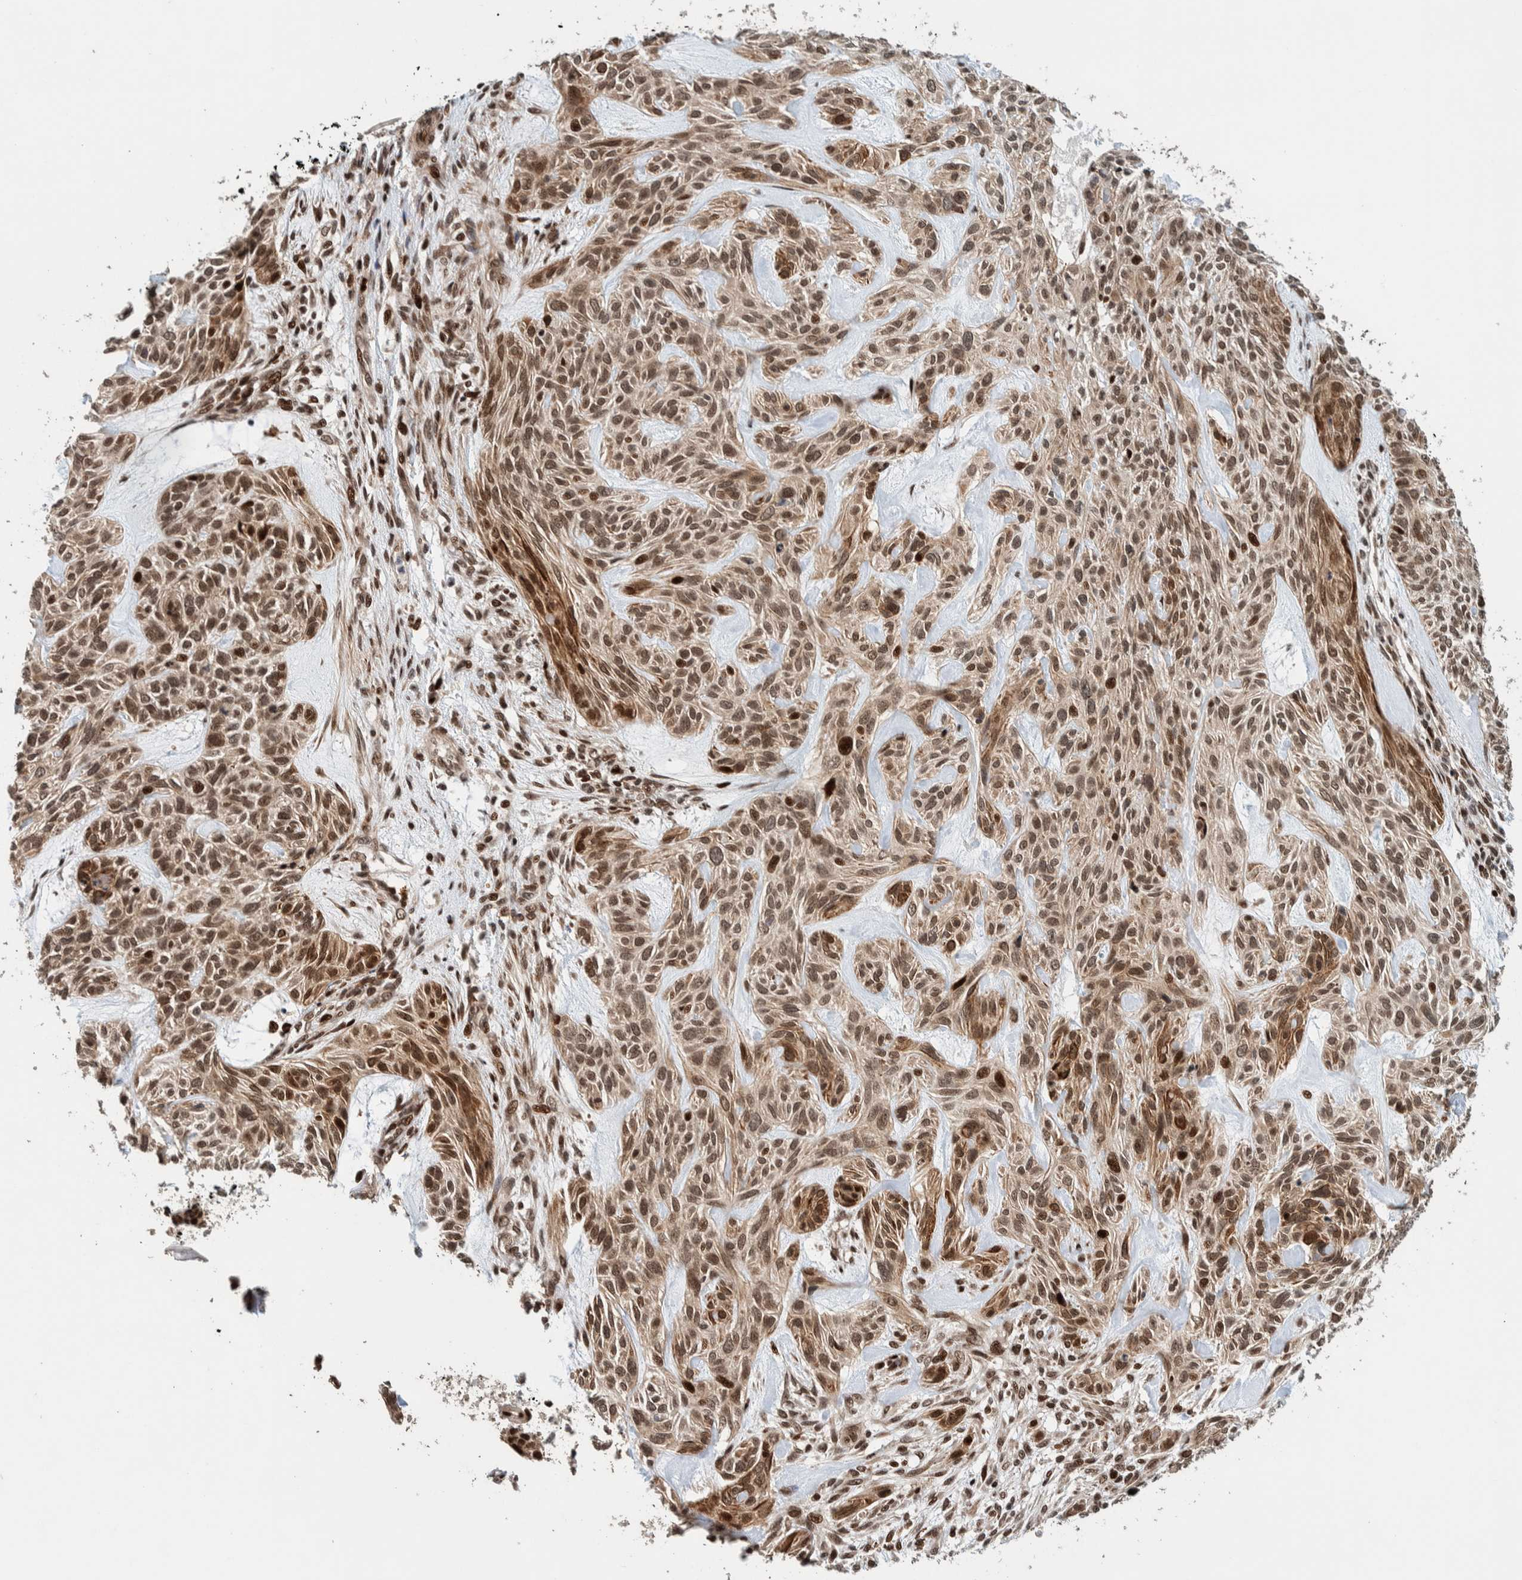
{"staining": {"intensity": "moderate", "quantity": "25%-75%", "location": "cytoplasmic/membranous,nuclear"}, "tissue": "skin cancer", "cell_type": "Tumor cells", "image_type": "cancer", "snomed": [{"axis": "morphology", "description": "Basal cell carcinoma"}, {"axis": "topography", "description": "Skin"}], "caption": "High-power microscopy captured an immunohistochemistry (IHC) micrograph of skin cancer, revealing moderate cytoplasmic/membranous and nuclear staining in approximately 25%-75% of tumor cells.", "gene": "CHD4", "patient": {"sex": "male", "age": 55}}